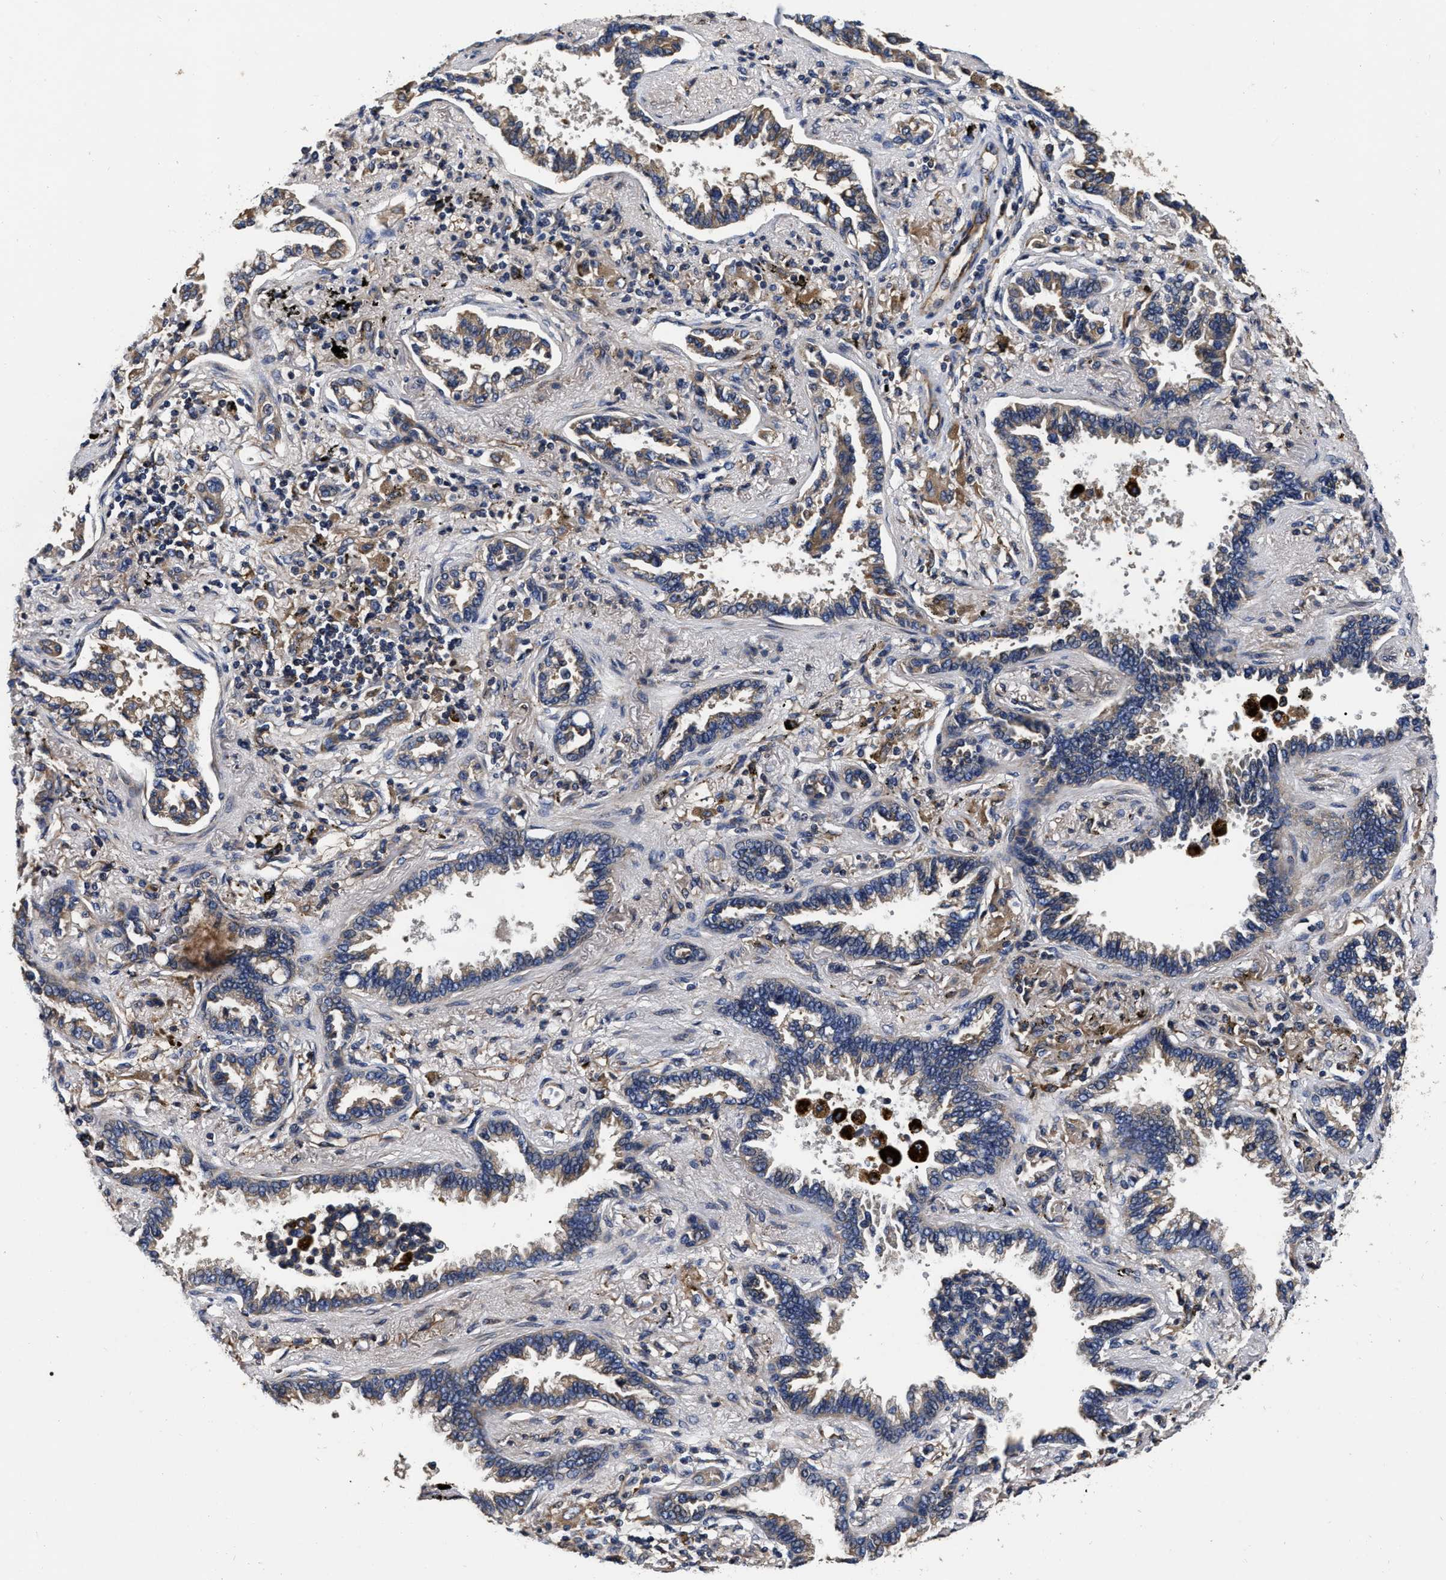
{"staining": {"intensity": "moderate", "quantity": "25%-75%", "location": "cytoplasmic/membranous"}, "tissue": "lung cancer", "cell_type": "Tumor cells", "image_type": "cancer", "snomed": [{"axis": "morphology", "description": "Normal tissue, NOS"}, {"axis": "morphology", "description": "Adenocarcinoma, NOS"}, {"axis": "topography", "description": "Lung"}], "caption": "High-magnification brightfield microscopy of lung cancer (adenocarcinoma) stained with DAB (brown) and counterstained with hematoxylin (blue). tumor cells exhibit moderate cytoplasmic/membranous expression is appreciated in approximately25%-75% of cells. The protein is shown in brown color, while the nuclei are stained blue.", "gene": "ABCG8", "patient": {"sex": "male", "age": 59}}